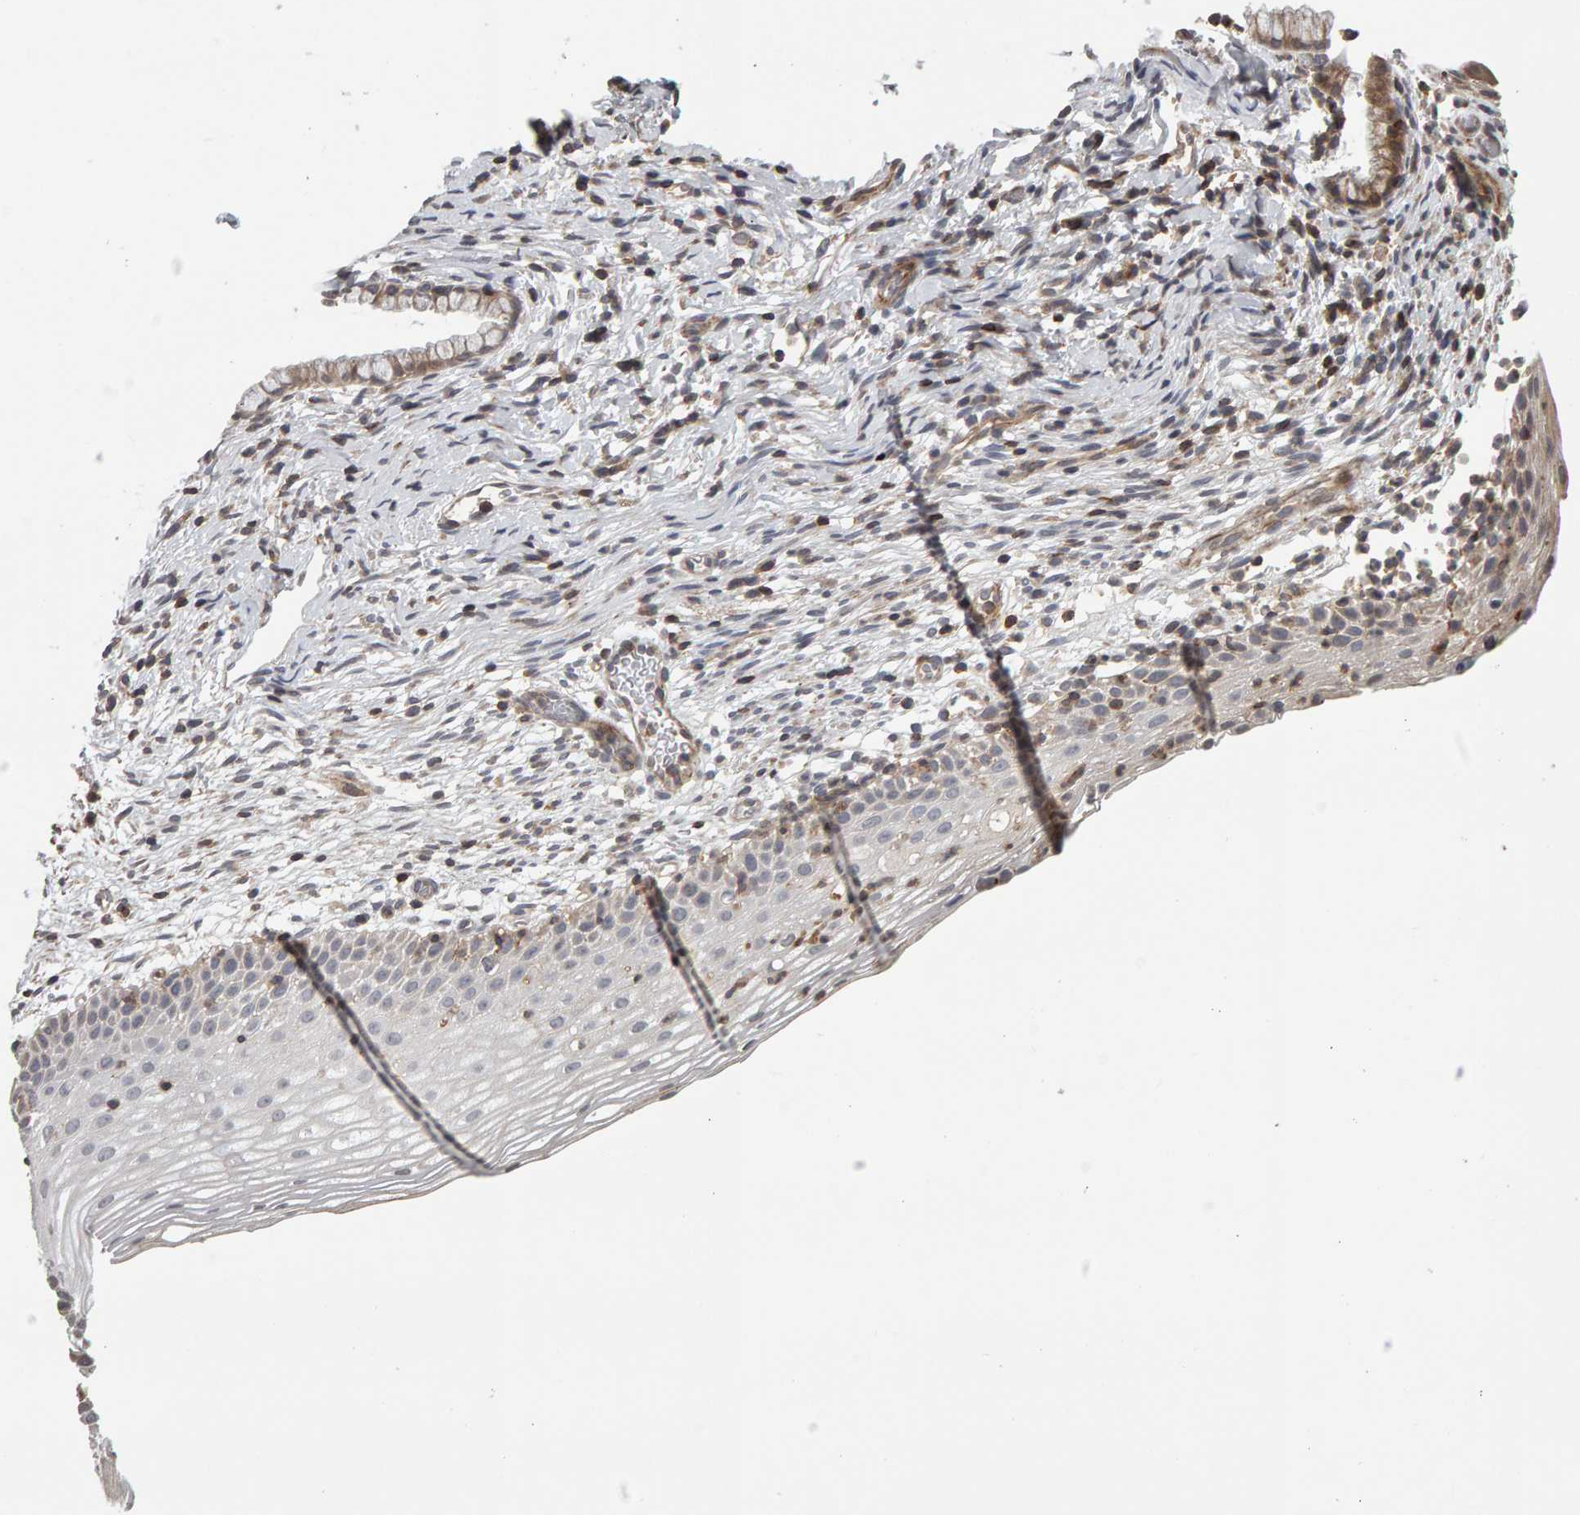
{"staining": {"intensity": "negative", "quantity": "none", "location": "none"}, "tissue": "cervix", "cell_type": "Glandular cells", "image_type": "normal", "snomed": [{"axis": "morphology", "description": "Normal tissue, NOS"}, {"axis": "topography", "description": "Cervix"}], "caption": "Immunohistochemical staining of unremarkable cervix exhibits no significant staining in glandular cells.", "gene": "TEFM", "patient": {"sex": "female", "age": 72}}